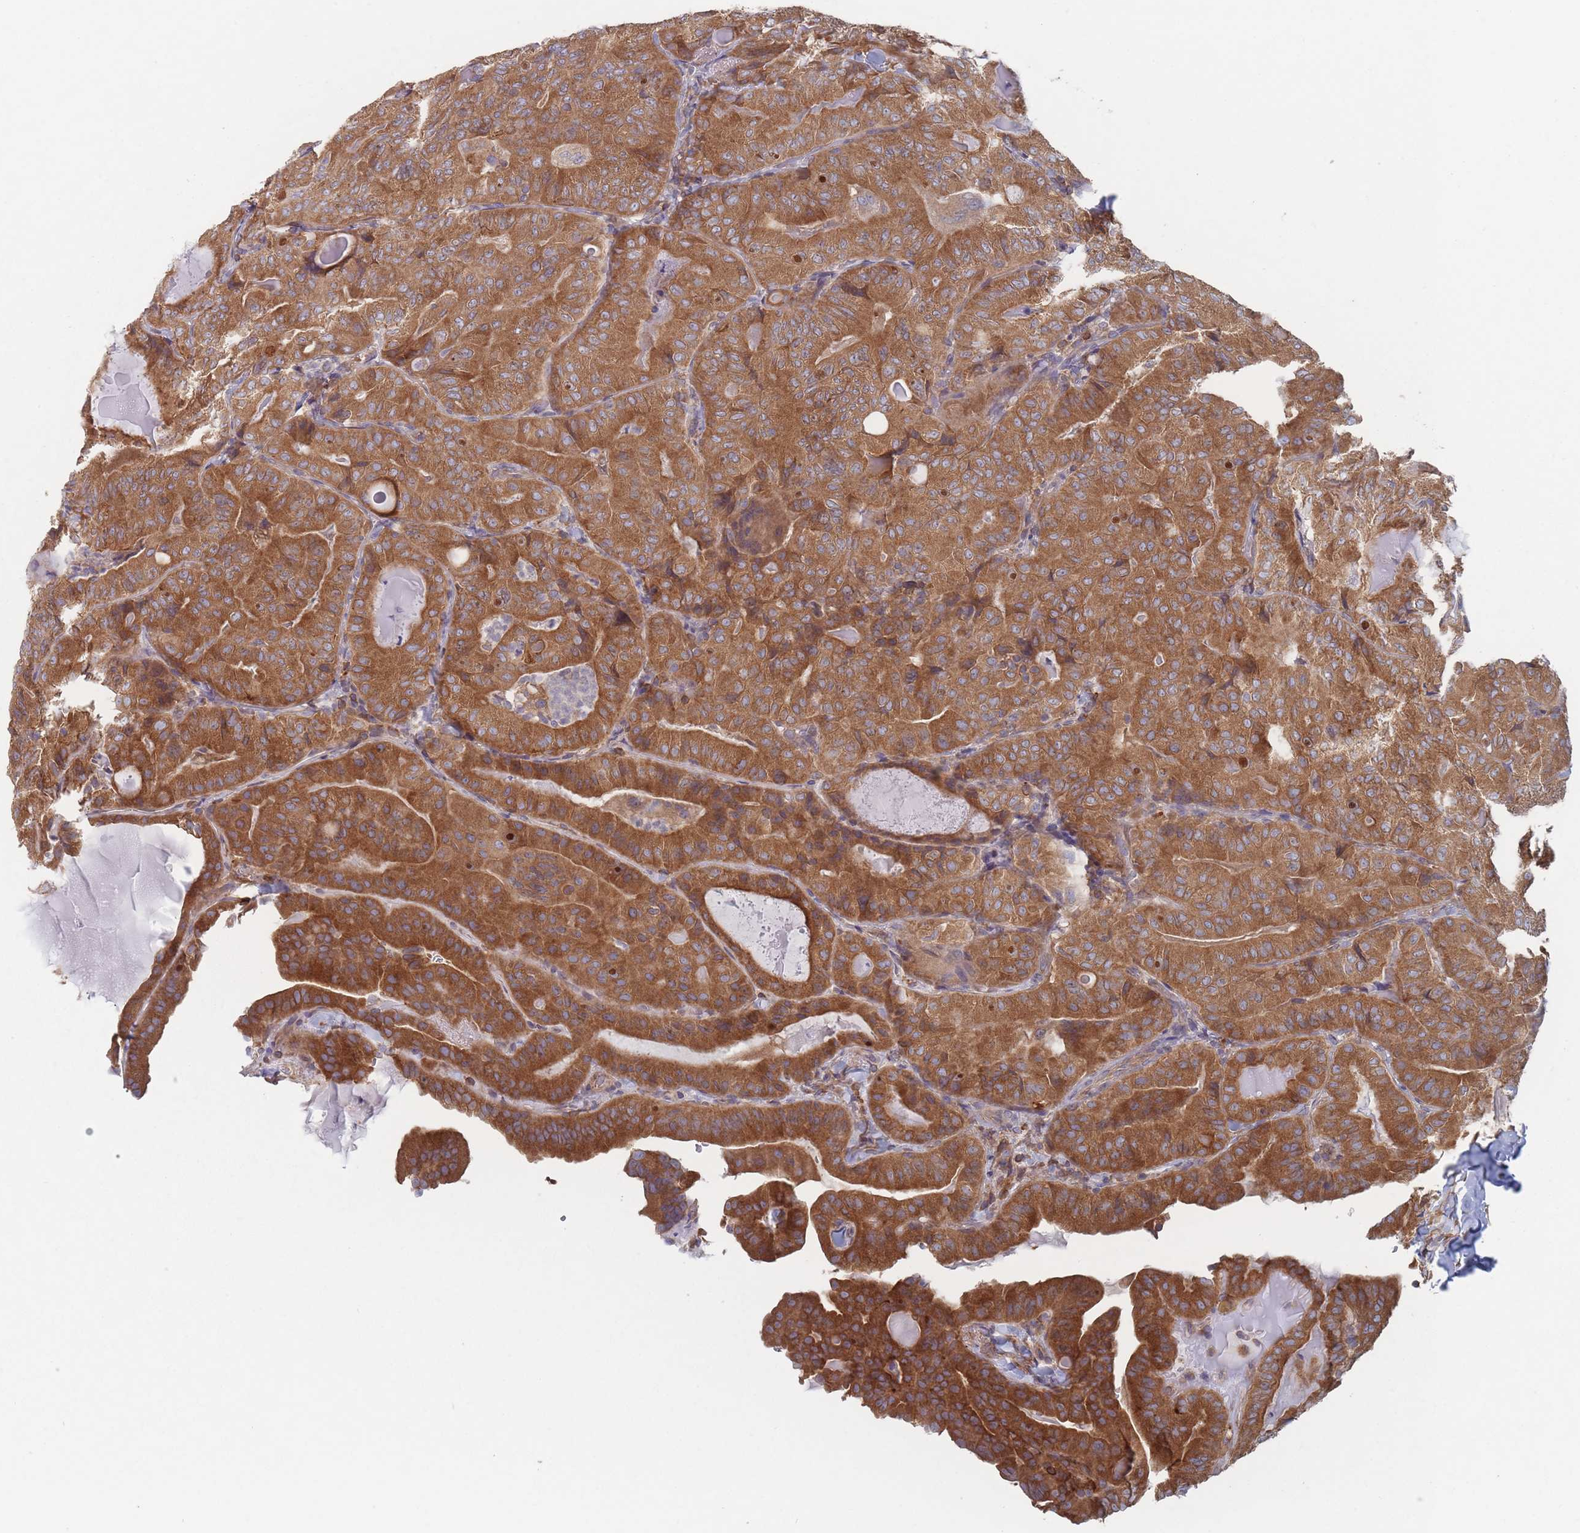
{"staining": {"intensity": "strong", "quantity": ">75%", "location": "cytoplasmic/membranous"}, "tissue": "thyroid cancer", "cell_type": "Tumor cells", "image_type": "cancer", "snomed": [{"axis": "morphology", "description": "Follicular adenoma carcinoma, NOS"}, {"axis": "topography", "description": "Thyroid gland"}], "caption": "Protein staining of thyroid cancer (follicular adenoma carcinoma) tissue displays strong cytoplasmic/membranous expression in approximately >75% of tumor cells.", "gene": "KDSR", "patient": {"sex": "male", "age": 75}}